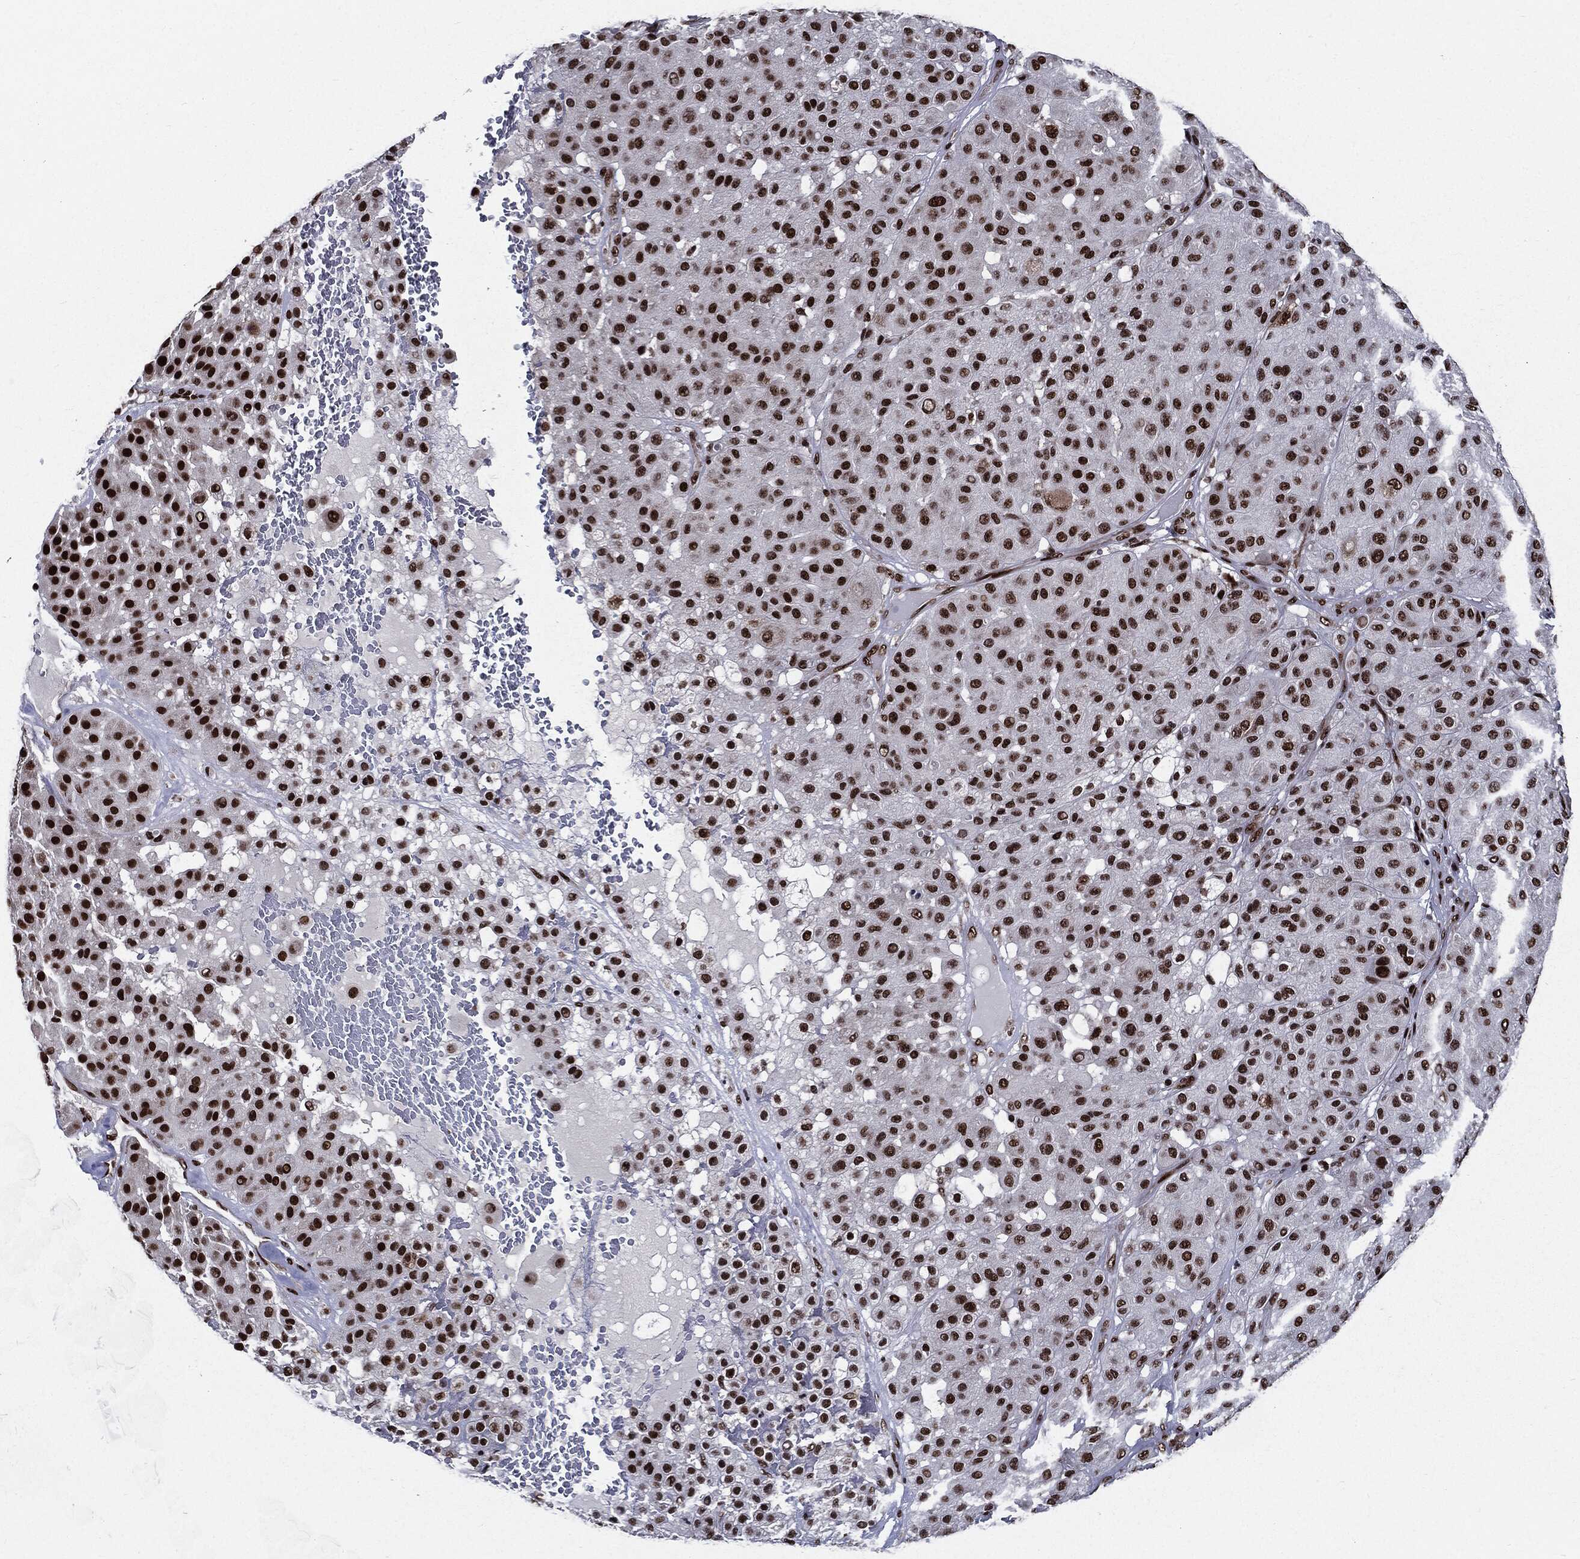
{"staining": {"intensity": "strong", "quantity": ">75%", "location": "nuclear"}, "tissue": "melanoma", "cell_type": "Tumor cells", "image_type": "cancer", "snomed": [{"axis": "morphology", "description": "Malignant melanoma, Metastatic site"}, {"axis": "topography", "description": "Smooth muscle"}], "caption": "Malignant melanoma (metastatic site) stained with DAB immunohistochemistry (IHC) displays high levels of strong nuclear staining in about >75% of tumor cells. (Brightfield microscopy of DAB IHC at high magnification).", "gene": "ZFP91", "patient": {"sex": "male", "age": 41}}